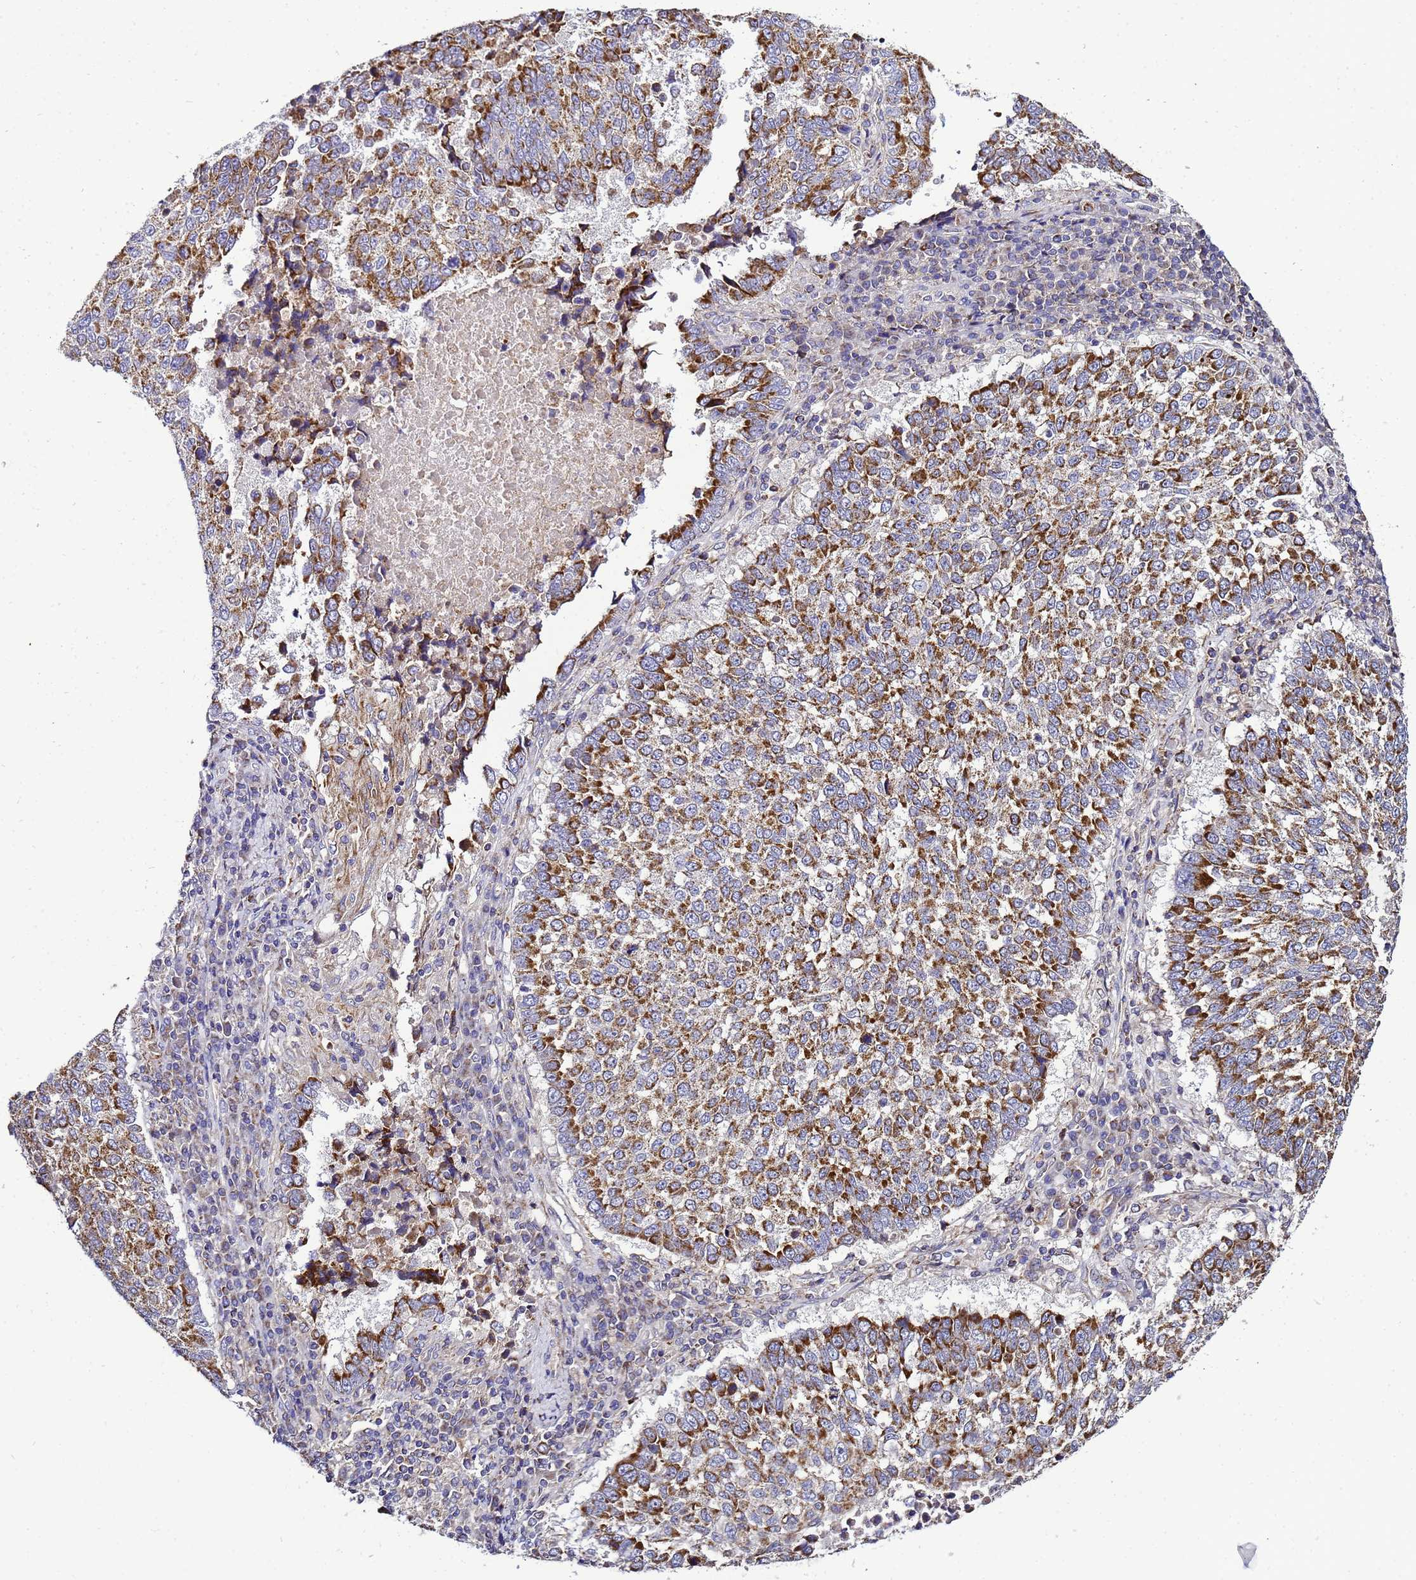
{"staining": {"intensity": "moderate", "quantity": ">75%", "location": "cytoplasmic/membranous"}, "tissue": "lung cancer", "cell_type": "Tumor cells", "image_type": "cancer", "snomed": [{"axis": "morphology", "description": "Squamous cell carcinoma, NOS"}, {"axis": "topography", "description": "Lung"}], "caption": "Lung cancer (squamous cell carcinoma) stained with DAB (3,3'-diaminobenzidine) IHC displays medium levels of moderate cytoplasmic/membranous expression in approximately >75% of tumor cells.", "gene": "HIGD2A", "patient": {"sex": "male", "age": 73}}